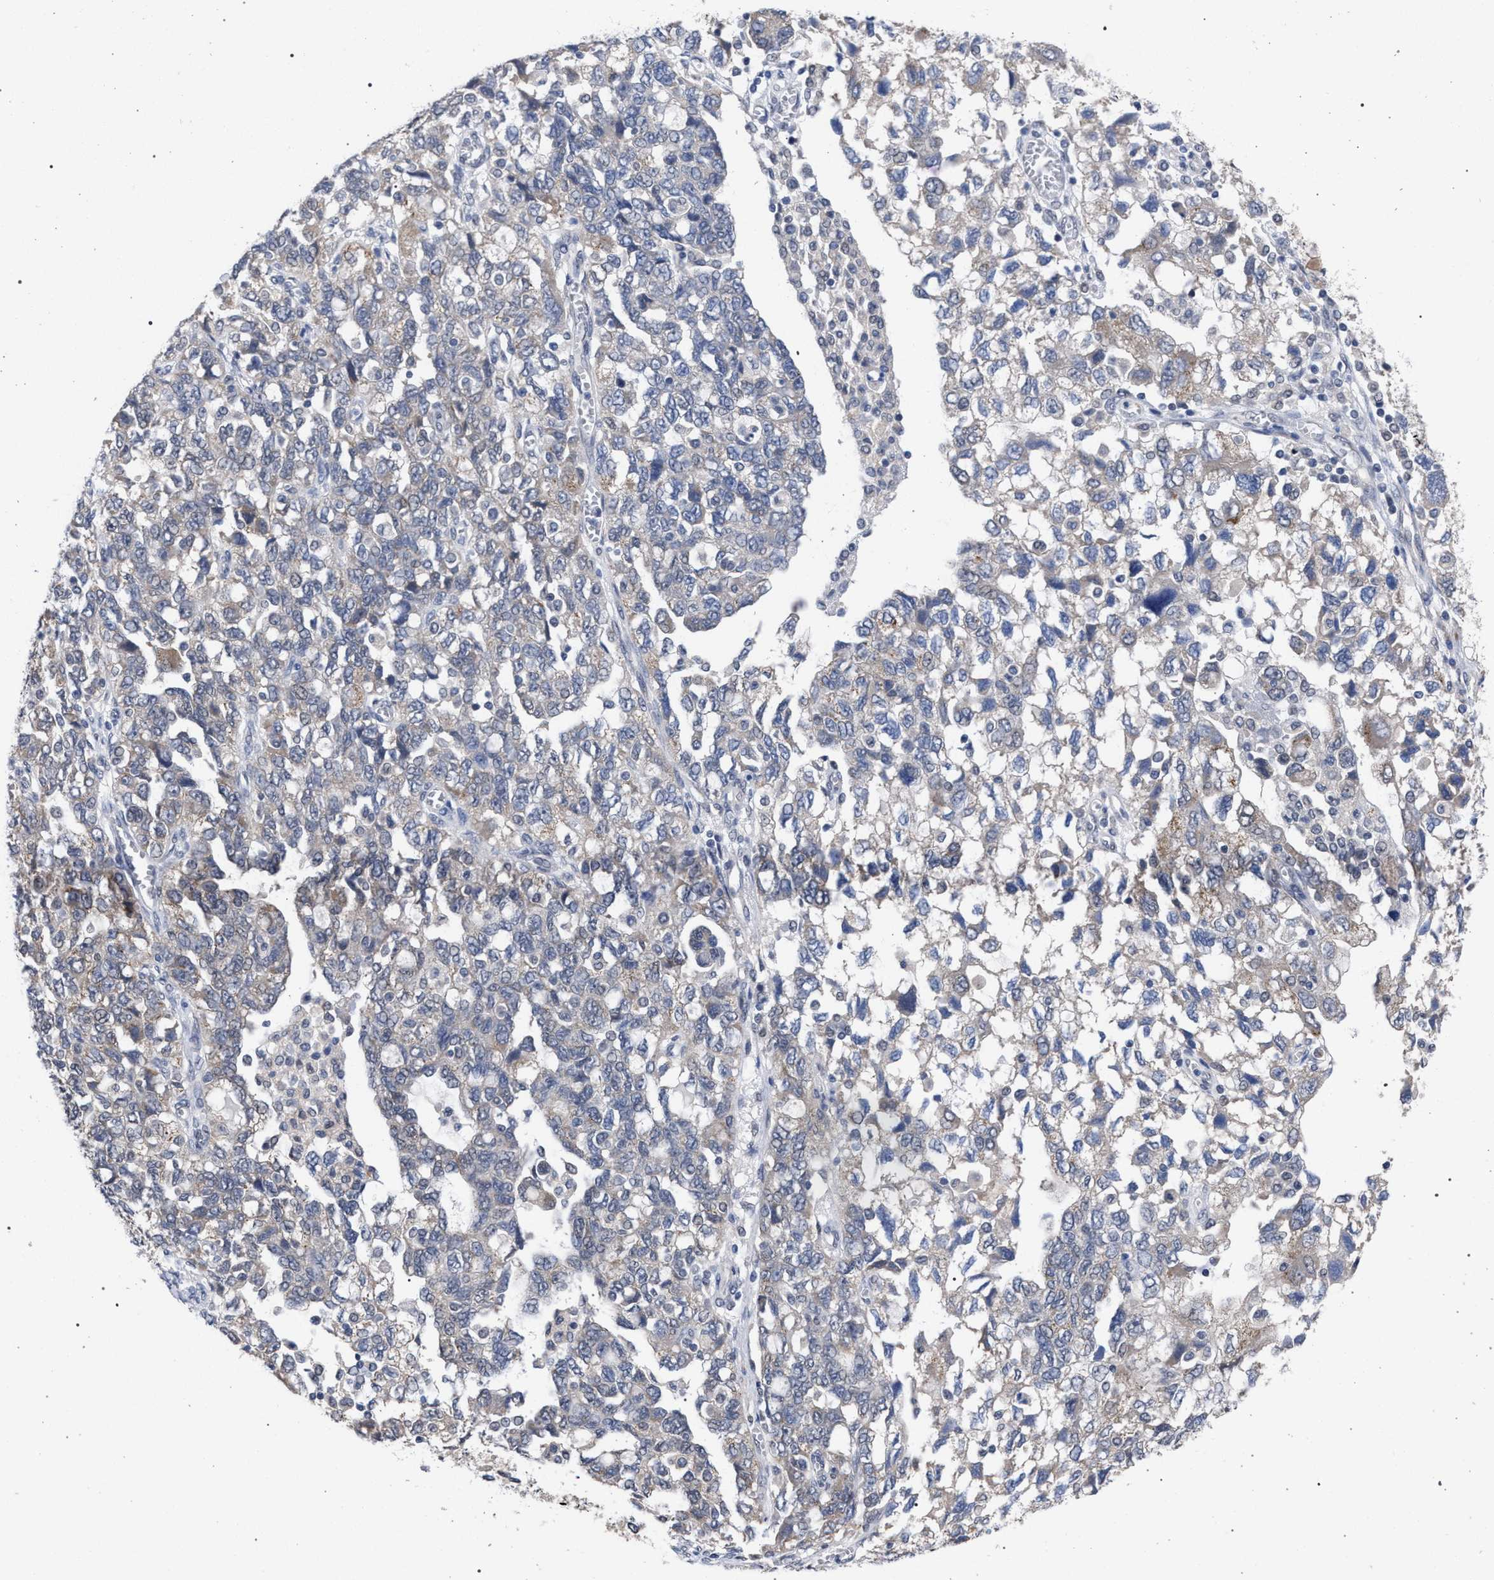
{"staining": {"intensity": "weak", "quantity": "<25%", "location": "cytoplasmic/membranous"}, "tissue": "ovarian cancer", "cell_type": "Tumor cells", "image_type": "cancer", "snomed": [{"axis": "morphology", "description": "Carcinoma, NOS"}, {"axis": "morphology", "description": "Cystadenocarcinoma, serous, NOS"}, {"axis": "topography", "description": "Ovary"}], "caption": "An IHC photomicrograph of ovarian cancer is shown. There is no staining in tumor cells of ovarian cancer.", "gene": "GOLGA2", "patient": {"sex": "female", "age": 69}}